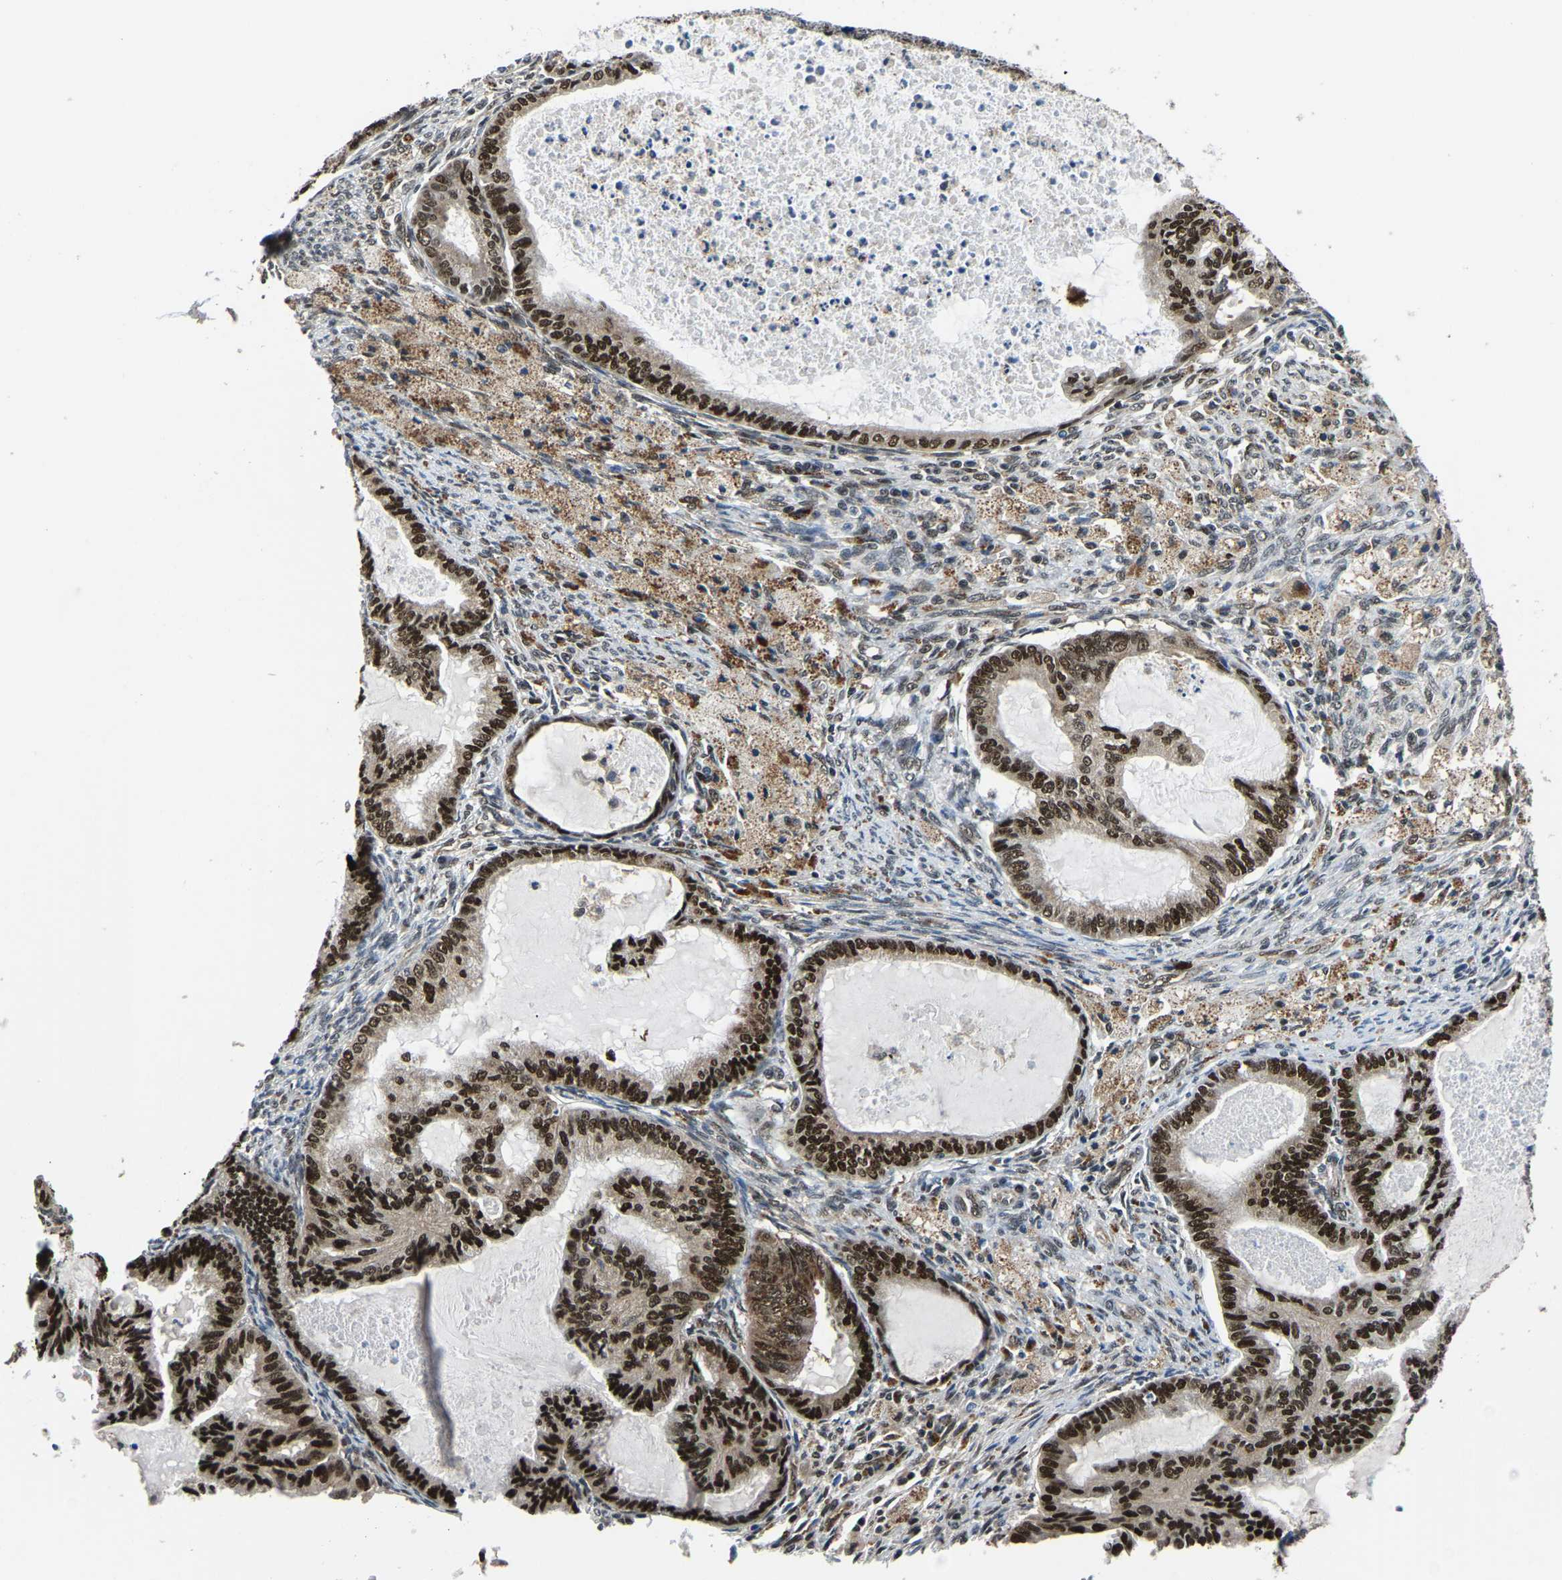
{"staining": {"intensity": "strong", "quantity": ">75%", "location": "nuclear"}, "tissue": "cervical cancer", "cell_type": "Tumor cells", "image_type": "cancer", "snomed": [{"axis": "morphology", "description": "Normal tissue, NOS"}, {"axis": "morphology", "description": "Adenocarcinoma, NOS"}, {"axis": "topography", "description": "Cervix"}, {"axis": "topography", "description": "Endometrium"}], "caption": "Tumor cells exhibit high levels of strong nuclear expression in approximately >75% of cells in human cervical cancer.", "gene": "DFFA", "patient": {"sex": "female", "age": 86}}